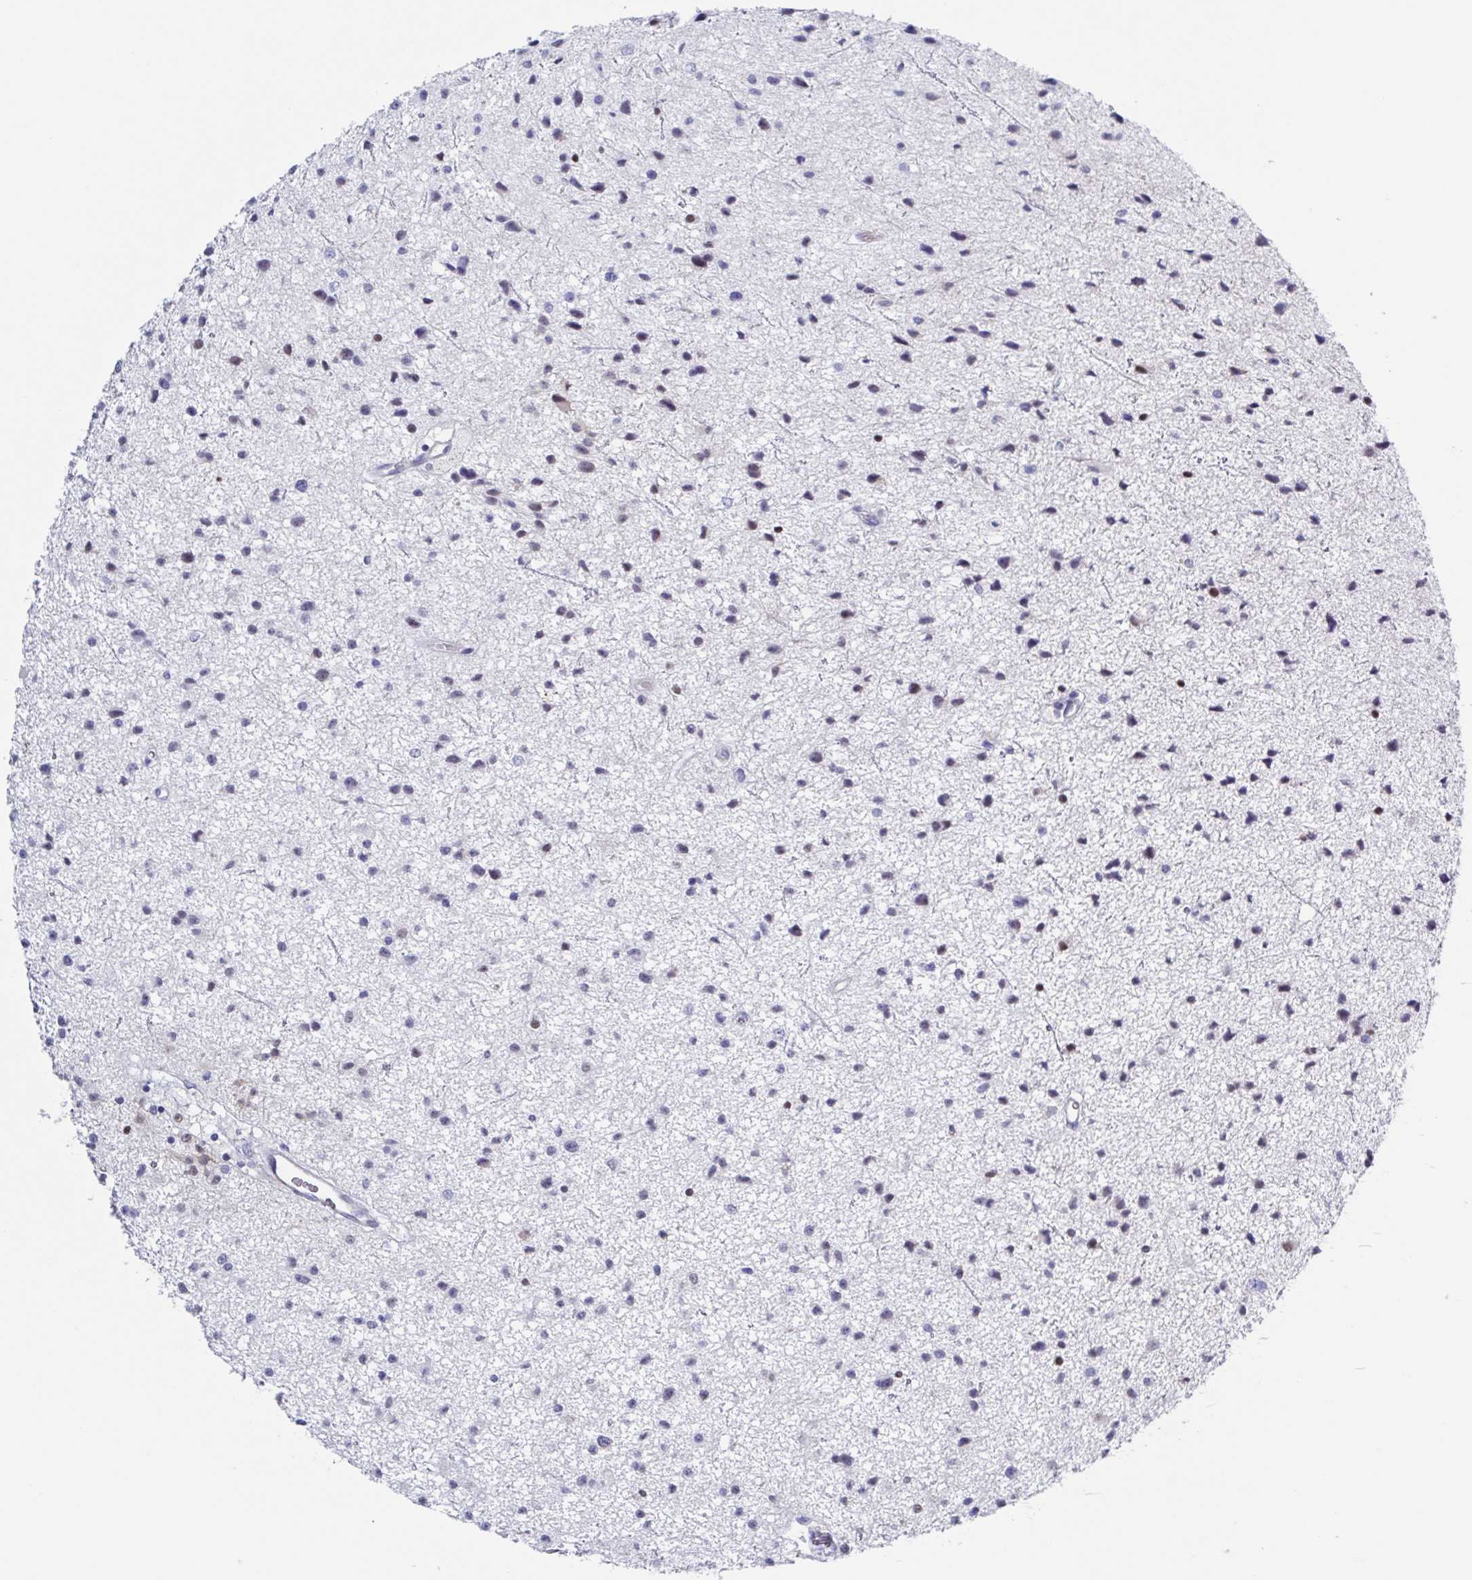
{"staining": {"intensity": "negative", "quantity": "none", "location": "none"}, "tissue": "glioma", "cell_type": "Tumor cells", "image_type": "cancer", "snomed": [{"axis": "morphology", "description": "Glioma, malignant, Low grade"}, {"axis": "topography", "description": "Brain"}], "caption": "IHC histopathology image of neoplastic tissue: human malignant glioma (low-grade) stained with DAB demonstrates no significant protein positivity in tumor cells. Brightfield microscopy of immunohistochemistry (IHC) stained with DAB (brown) and hematoxylin (blue), captured at high magnification.", "gene": "PBOV1", "patient": {"sex": "male", "age": 43}}